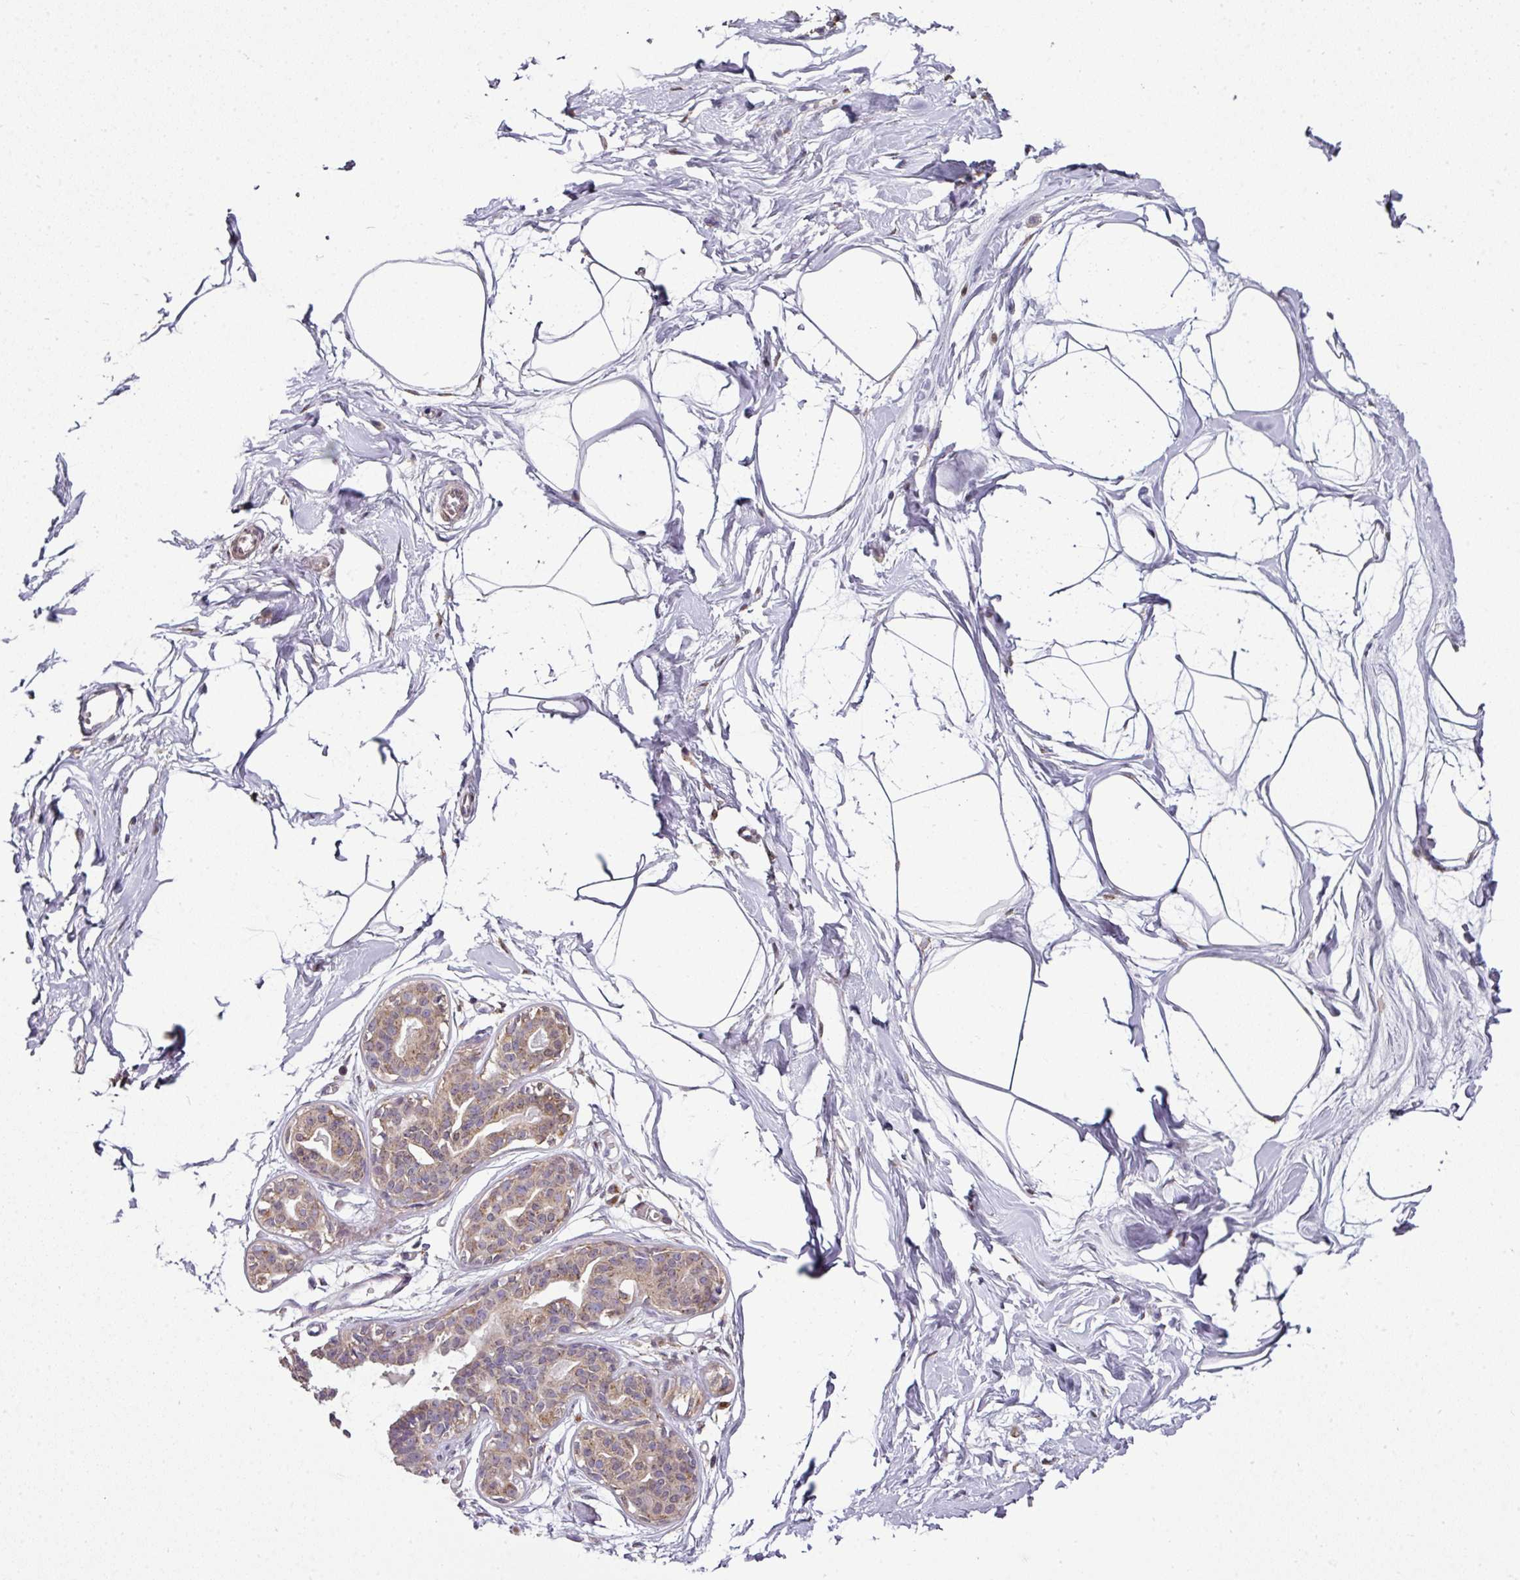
{"staining": {"intensity": "negative", "quantity": "none", "location": "none"}, "tissue": "breast", "cell_type": "Adipocytes", "image_type": "normal", "snomed": [{"axis": "morphology", "description": "Normal tissue, NOS"}, {"axis": "topography", "description": "Breast"}], "caption": "Photomicrograph shows no protein expression in adipocytes of benign breast. (DAB IHC visualized using brightfield microscopy, high magnification).", "gene": "JPH2", "patient": {"sex": "female", "age": 45}}